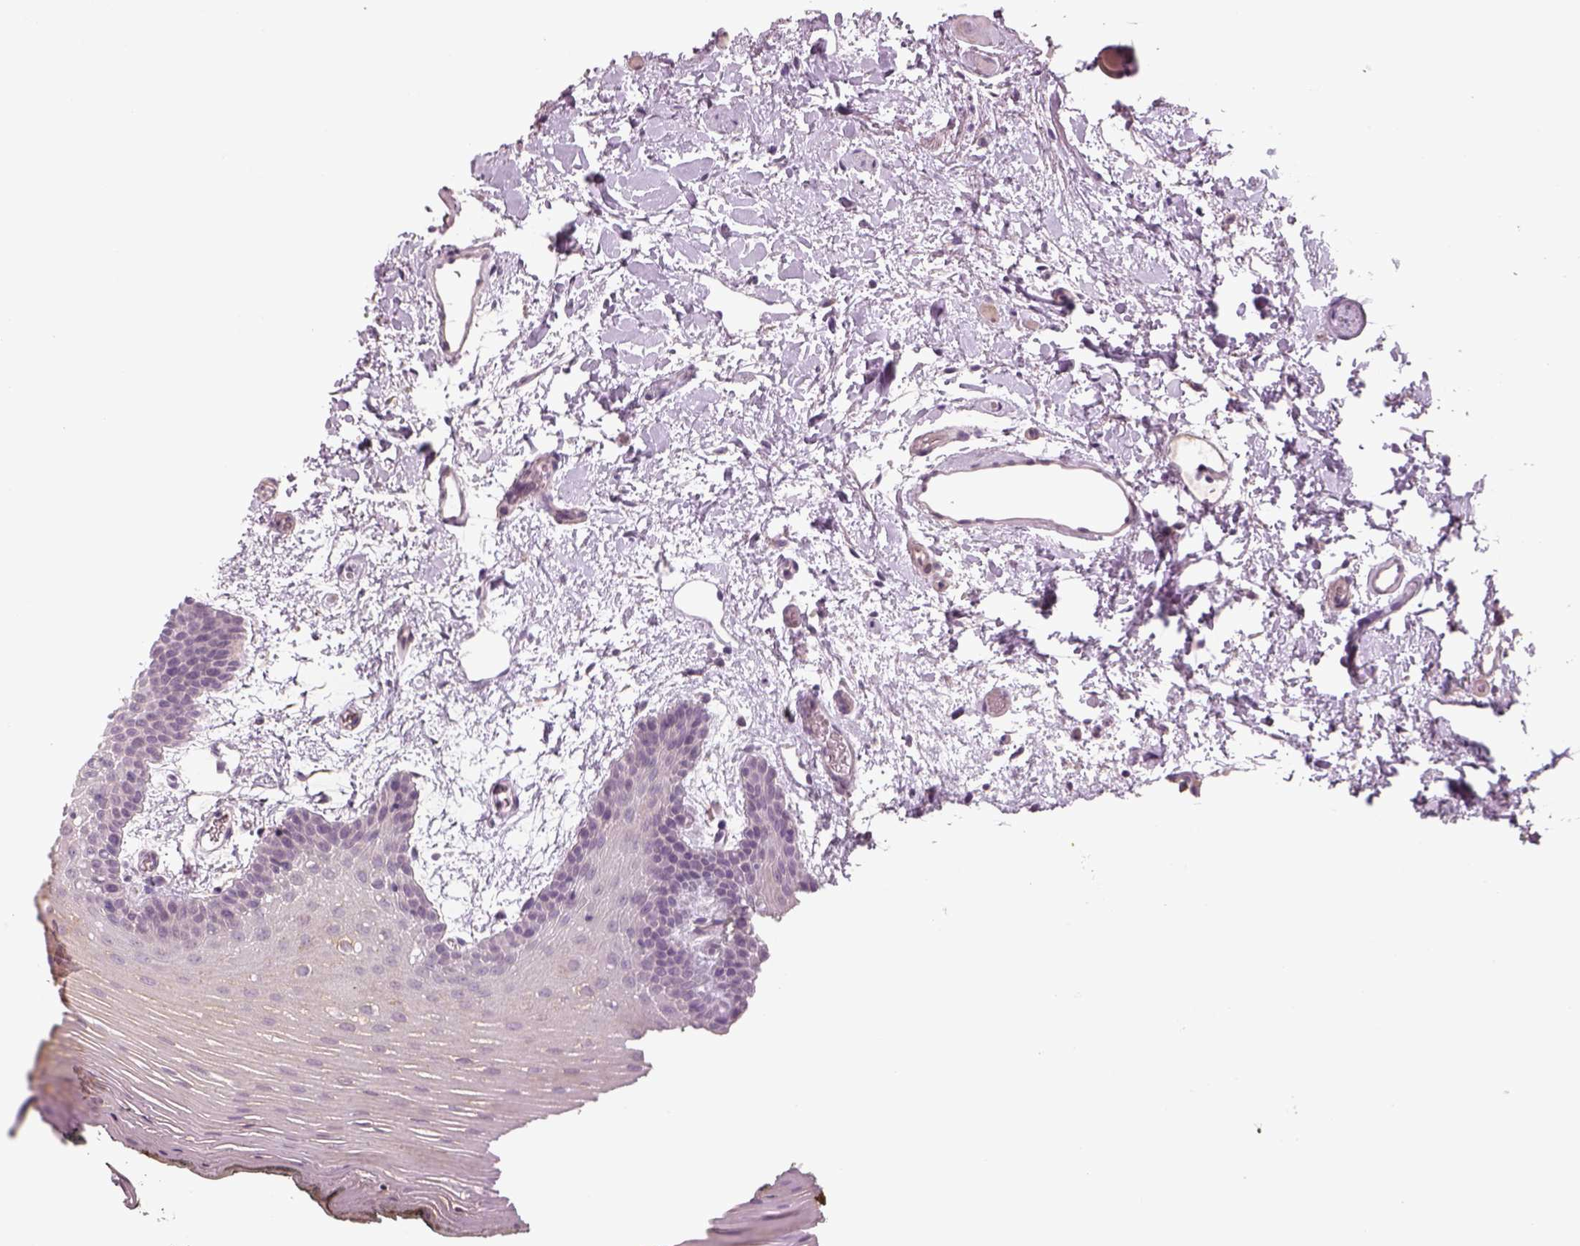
{"staining": {"intensity": "negative", "quantity": "none", "location": "none"}, "tissue": "oral mucosa", "cell_type": "Squamous epithelial cells", "image_type": "normal", "snomed": [{"axis": "morphology", "description": "Normal tissue, NOS"}, {"axis": "topography", "description": "Oral tissue"}, {"axis": "topography", "description": "Head-Neck"}], "caption": "The histopathology image displays no significant positivity in squamous epithelial cells of oral mucosa.", "gene": "GDNF", "patient": {"sex": "male", "age": 65}}